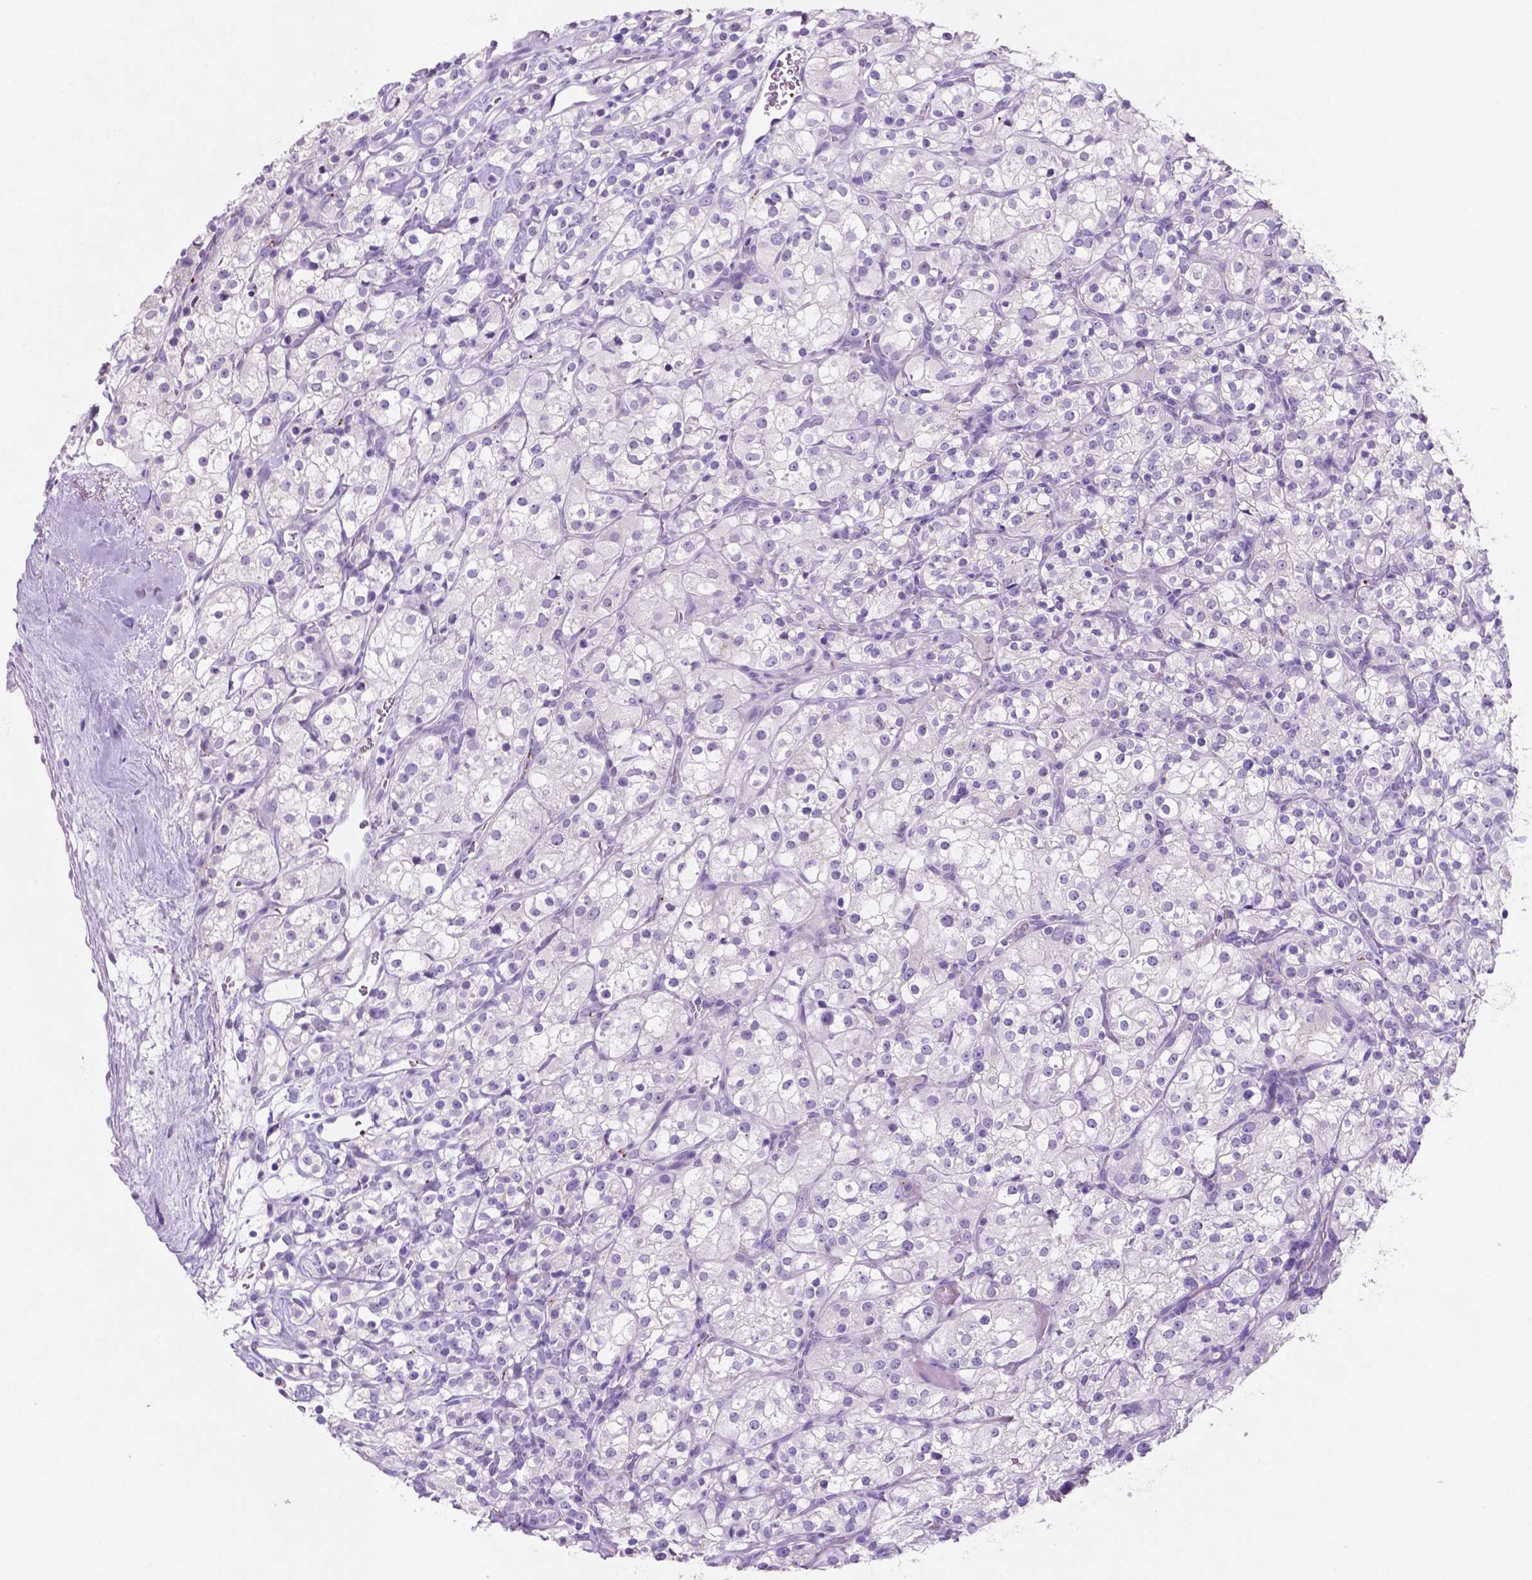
{"staining": {"intensity": "negative", "quantity": "none", "location": "none"}, "tissue": "renal cancer", "cell_type": "Tumor cells", "image_type": "cancer", "snomed": [{"axis": "morphology", "description": "Adenocarcinoma, NOS"}, {"axis": "topography", "description": "Kidney"}], "caption": "Tumor cells are negative for protein expression in human adenocarcinoma (renal).", "gene": "EBLN2", "patient": {"sex": "male", "age": 77}}